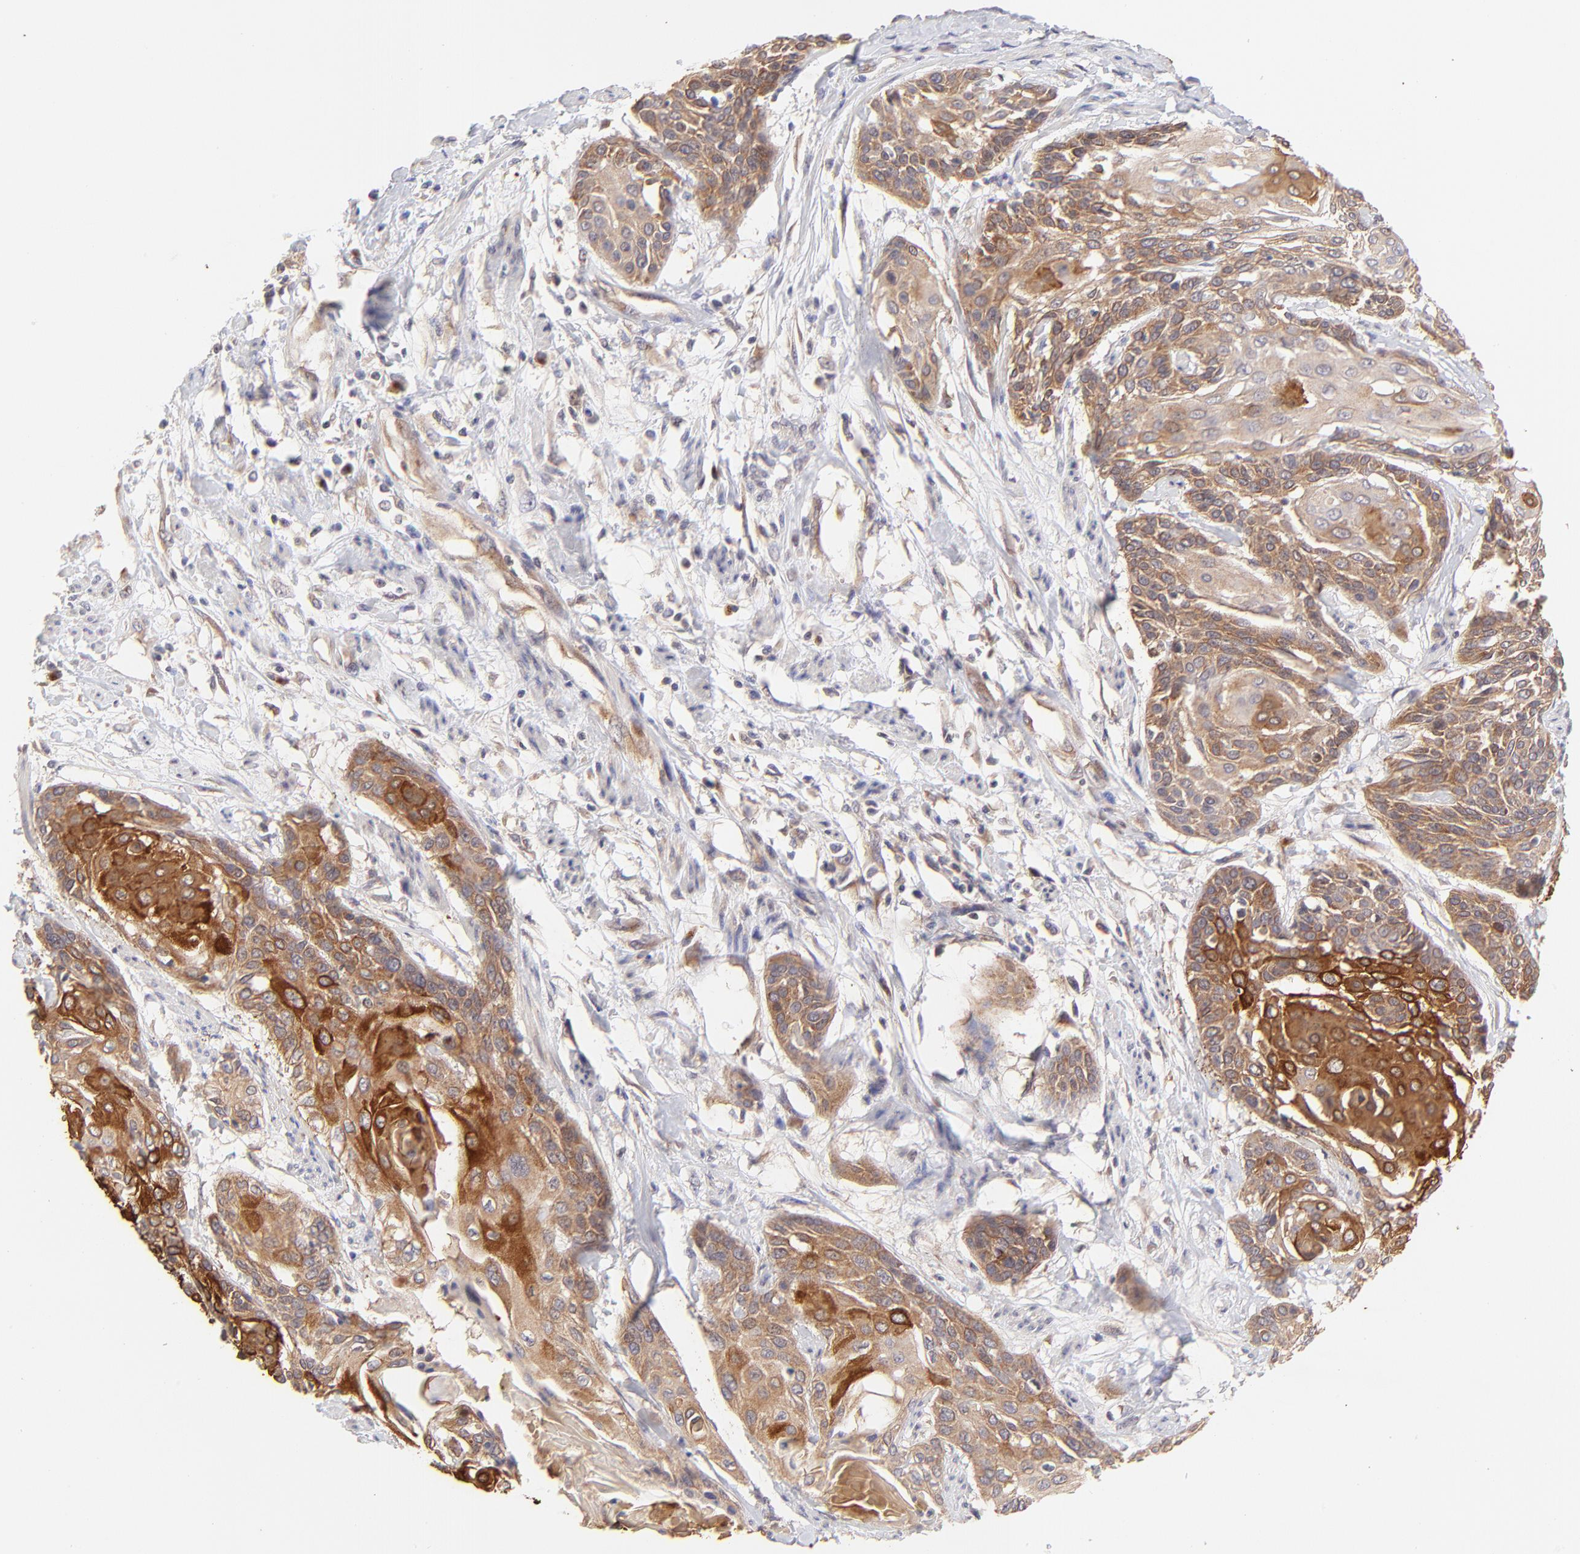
{"staining": {"intensity": "moderate", "quantity": ">75%", "location": "cytoplasmic/membranous"}, "tissue": "cervical cancer", "cell_type": "Tumor cells", "image_type": "cancer", "snomed": [{"axis": "morphology", "description": "Squamous cell carcinoma, NOS"}, {"axis": "topography", "description": "Cervix"}], "caption": "Immunohistochemical staining of human squamous cell carcinoma (cervical) reveals medium levels of moderate cytoplasmic/membranous protein positivity in about >75% of tumor cells.", "gene": "TNRC6B", "patient": {"sex": "female", "age": 57}}